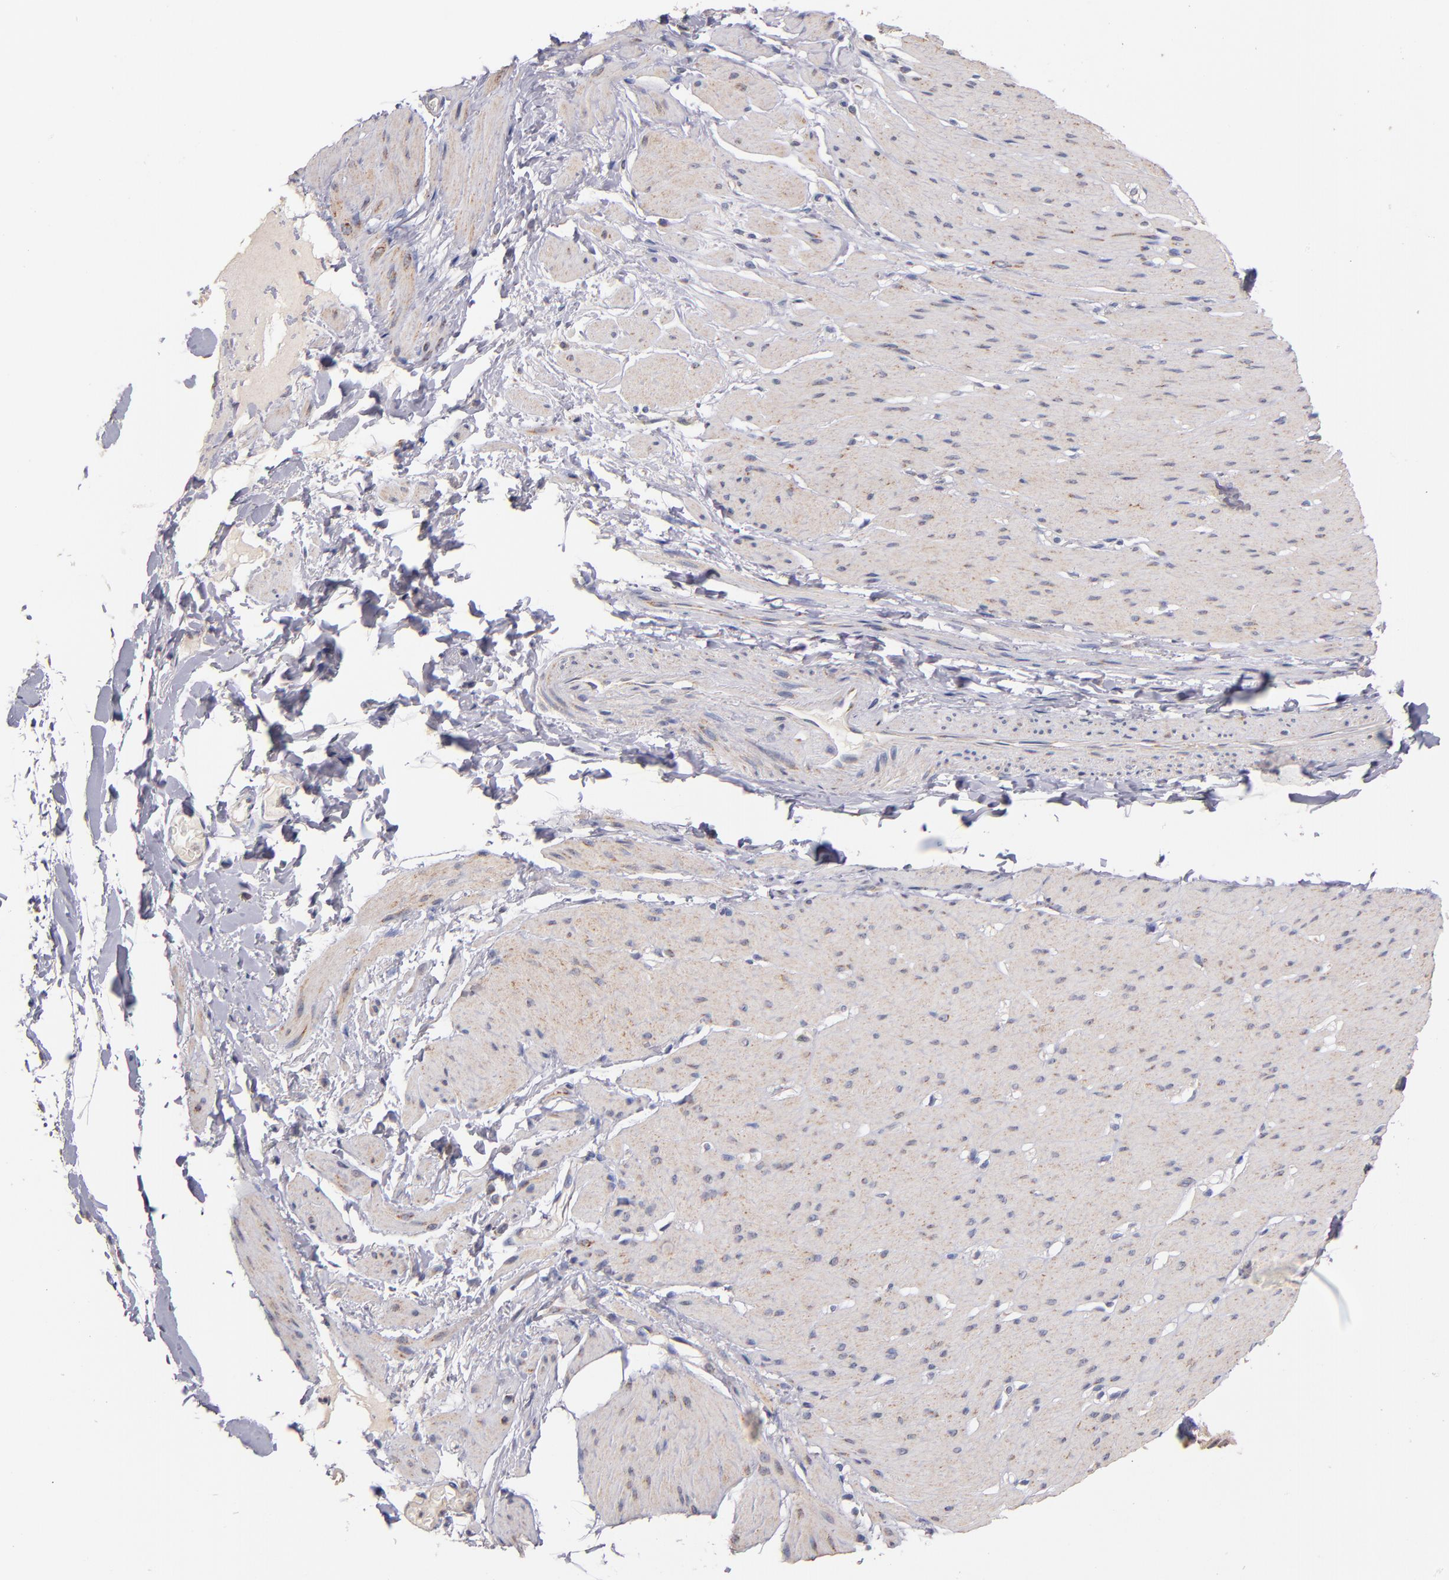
{"staining": {"intensity": "moderate", "quantity": "25%-75%", "location": "cytoplasmic/membranous,nuclear"}, "tissue": "smooth muscle", "cell_type": "Smooth muscle cells", "image_type": "normal", "snomed": [{"axis": "morphology", "description": "Normal tissue, NOS"}, {"axis": "topography", "description": "Smooth muscle"}, {"axis": "topography", "description": "Colon"}], "caption": "This micrograph displays immunohistochemistry staining of normal smooth muscle, with medium moderate cytoplasmic/membranous,nuclear expression in about 25%-75% of smooth muscle cells.", "gene": "DIABLO", "patient": {"sex": "male", "age": 67}}